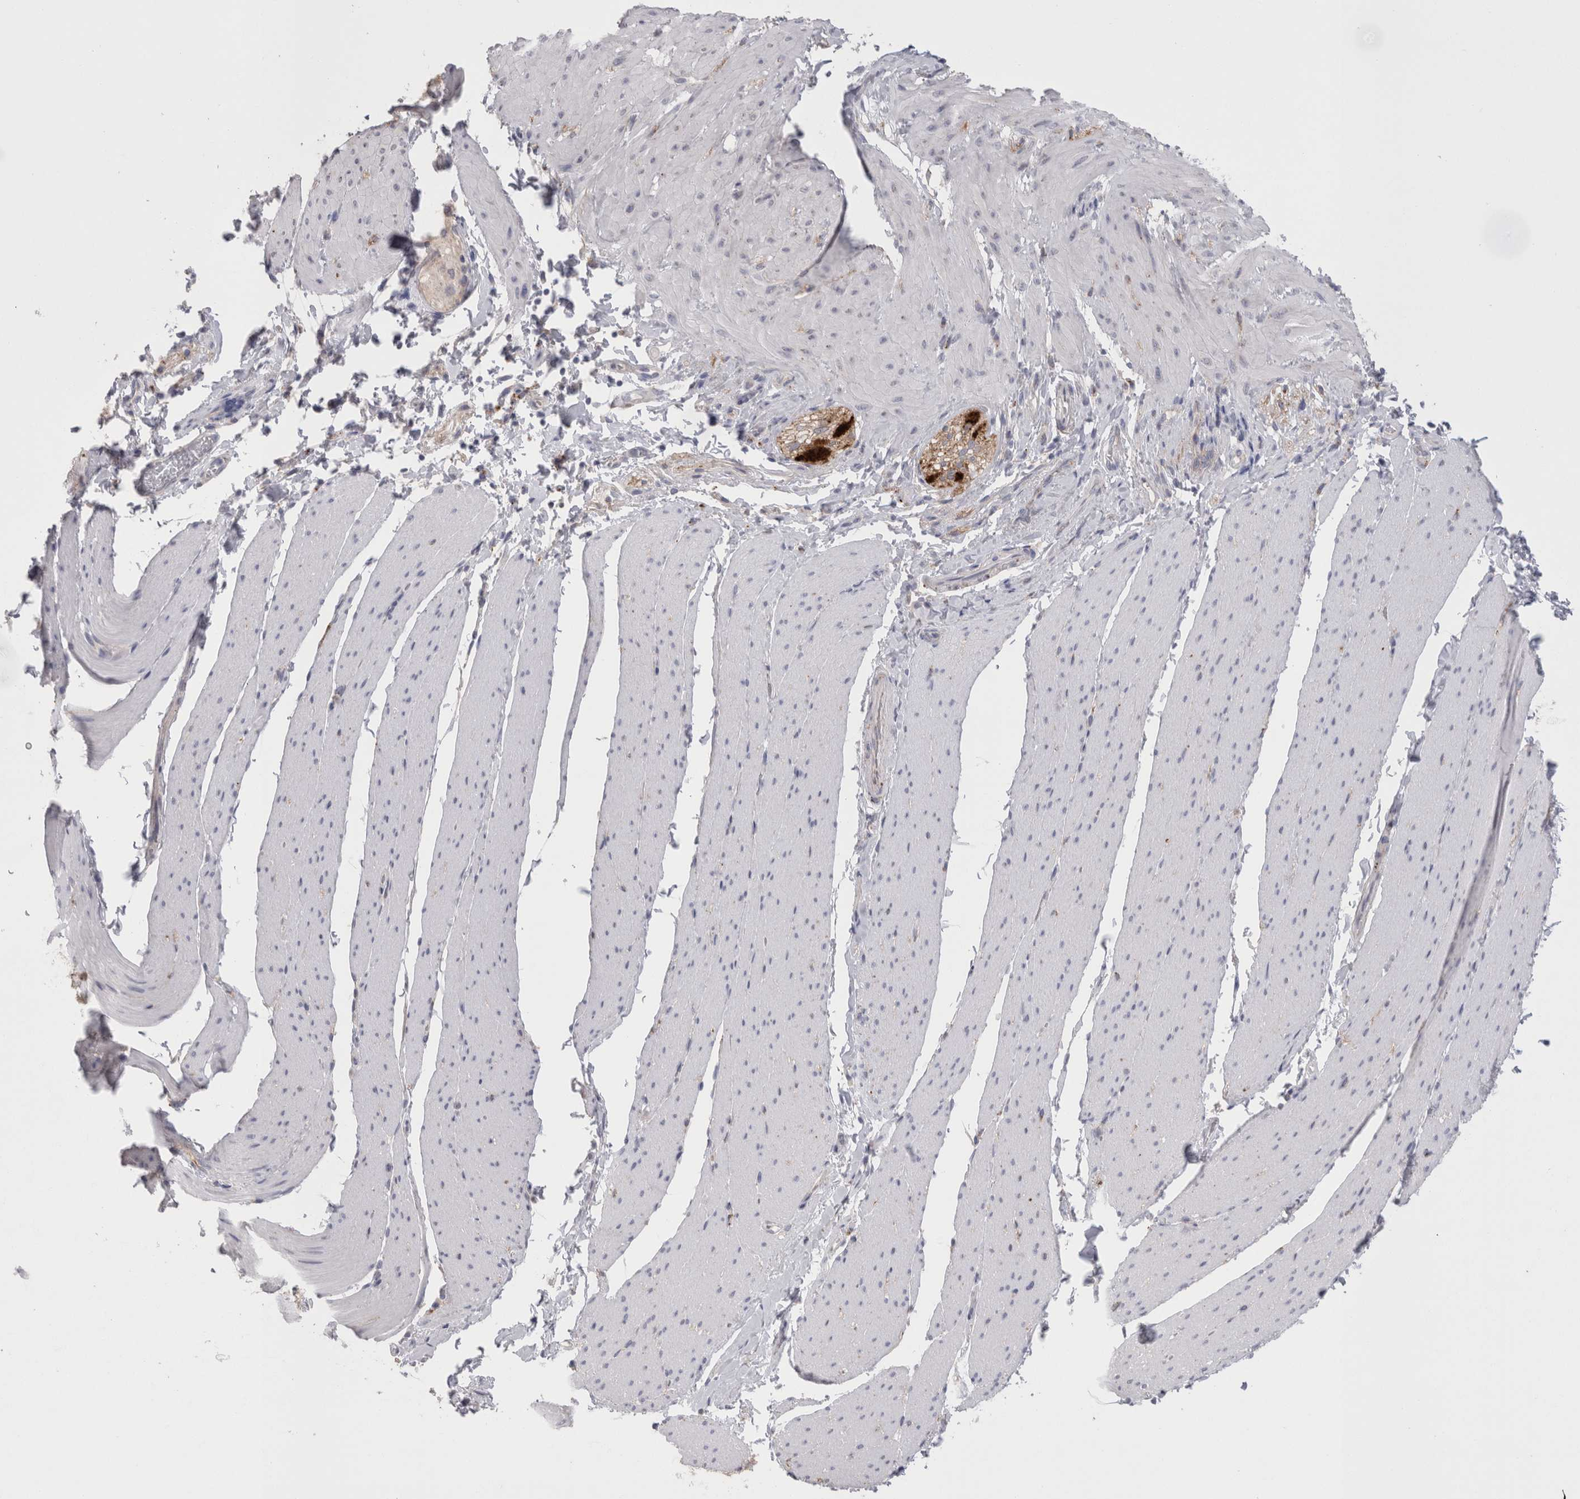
{"staining": {"intensity": "negative", "quantity": "none", "location": "none"}, "tissue": "smooth muscle", "cell_type": "Smooth muscle cells", "image_type": "normal", "snomed": [{"axis": "morphology", "description": "Normal tissue, NOS"}, {"axis": "topography", "description": "Smooth muscle"}, {"axis": "topography", "description": "Small intestine"}], "caption": "Immunohistochemistry image of normal human smooth muscle stained for a protein (brown), which exhibits no staining in smooth muscle cells.", "gene": "EPDR1", "patient": {"sex": "female", "age": 84}}